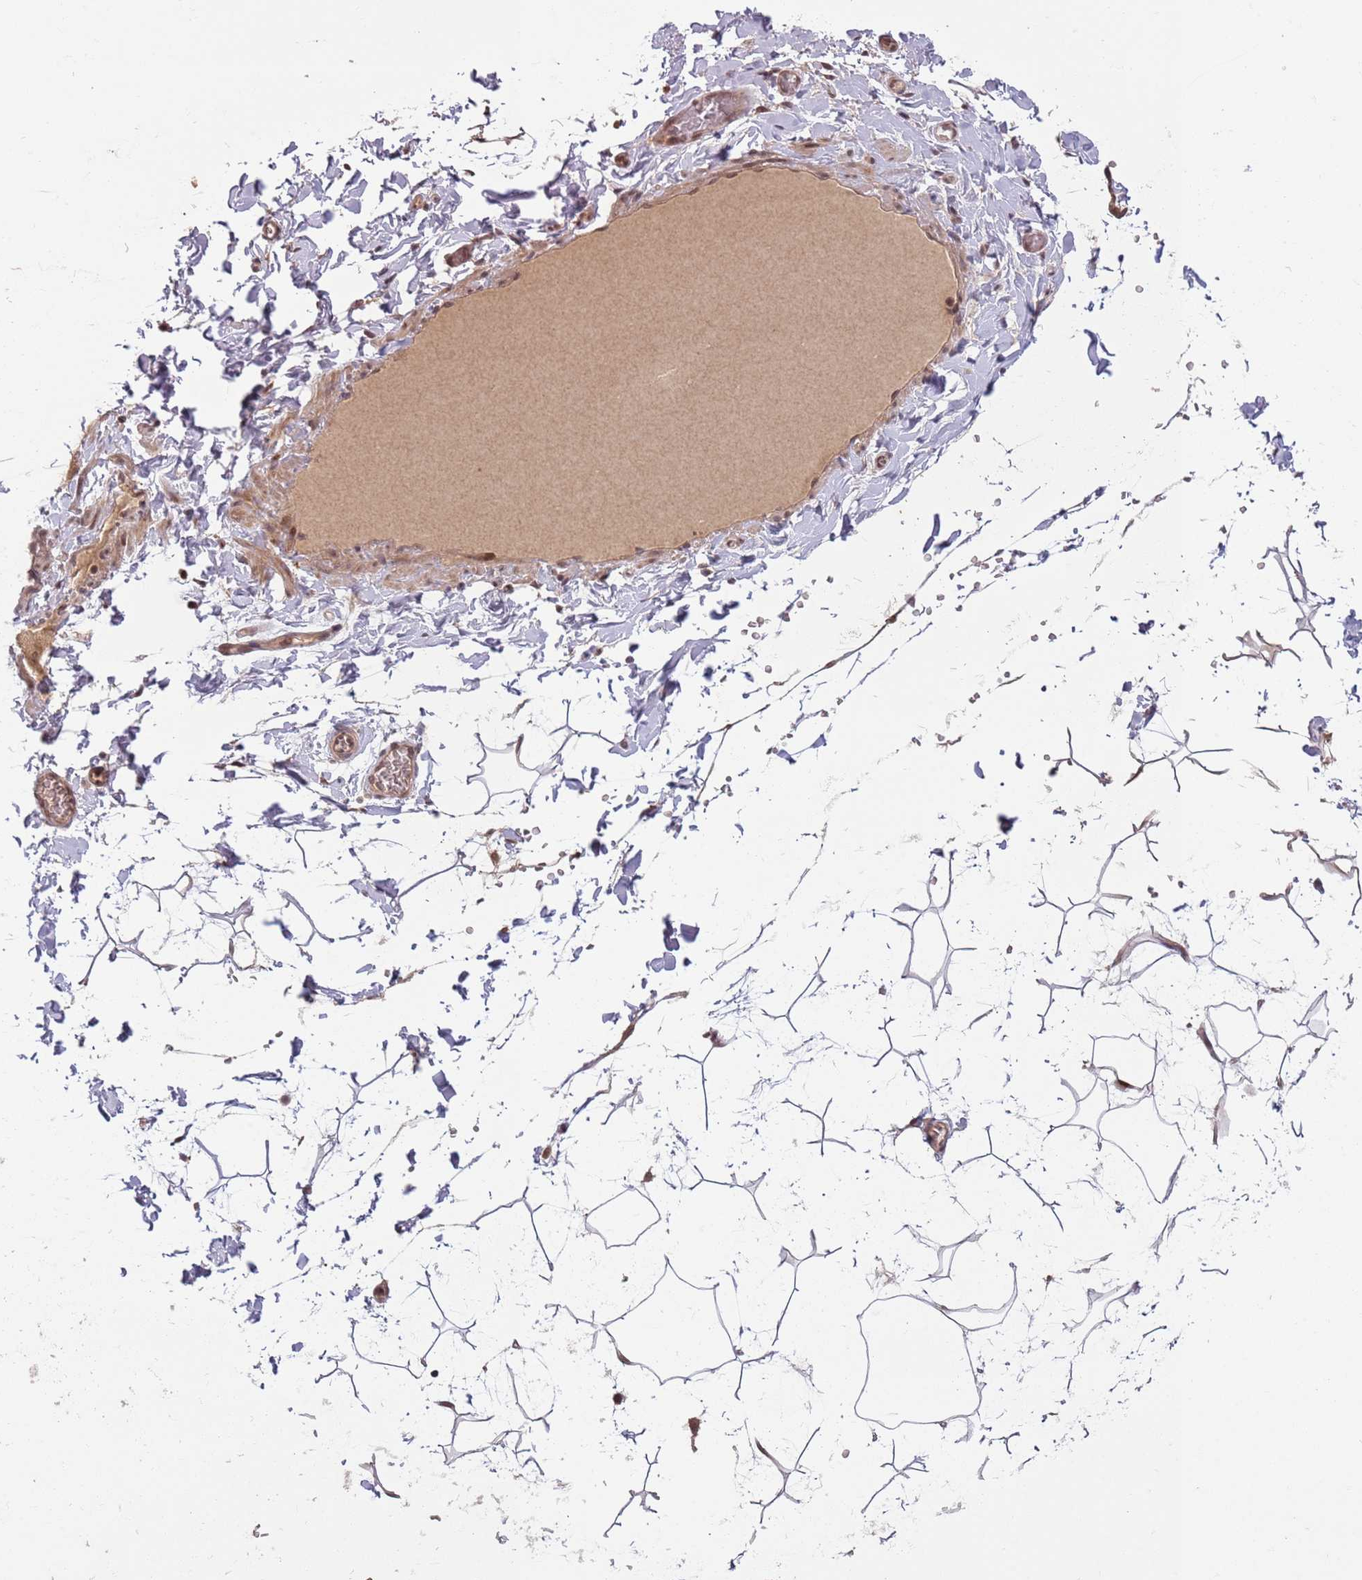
{"staining": {"intensity": "weak", "quantity": "25%-75%", "location": "cytoplasmic/membranous"}, "tissue": "adipose tissue", "cell_type": "Adipocytes", "image_type": "normal", "snomed": [{"axis": "morphology", "description": "Normal tissue, NOS"}, {"axis": "topography", "description": "Gallbladder"}, {"axis": "topography", "description": "Peripheral nerve tissue"}], "caption": "Weak cytoplasmic/membranous positivity for a protein is identified in approximately 25%-75% of adipocytes of normal adipose tissue using IHC.", "gene": "ADAMTS3", "patient": {"sex": "male", "age": 38}}